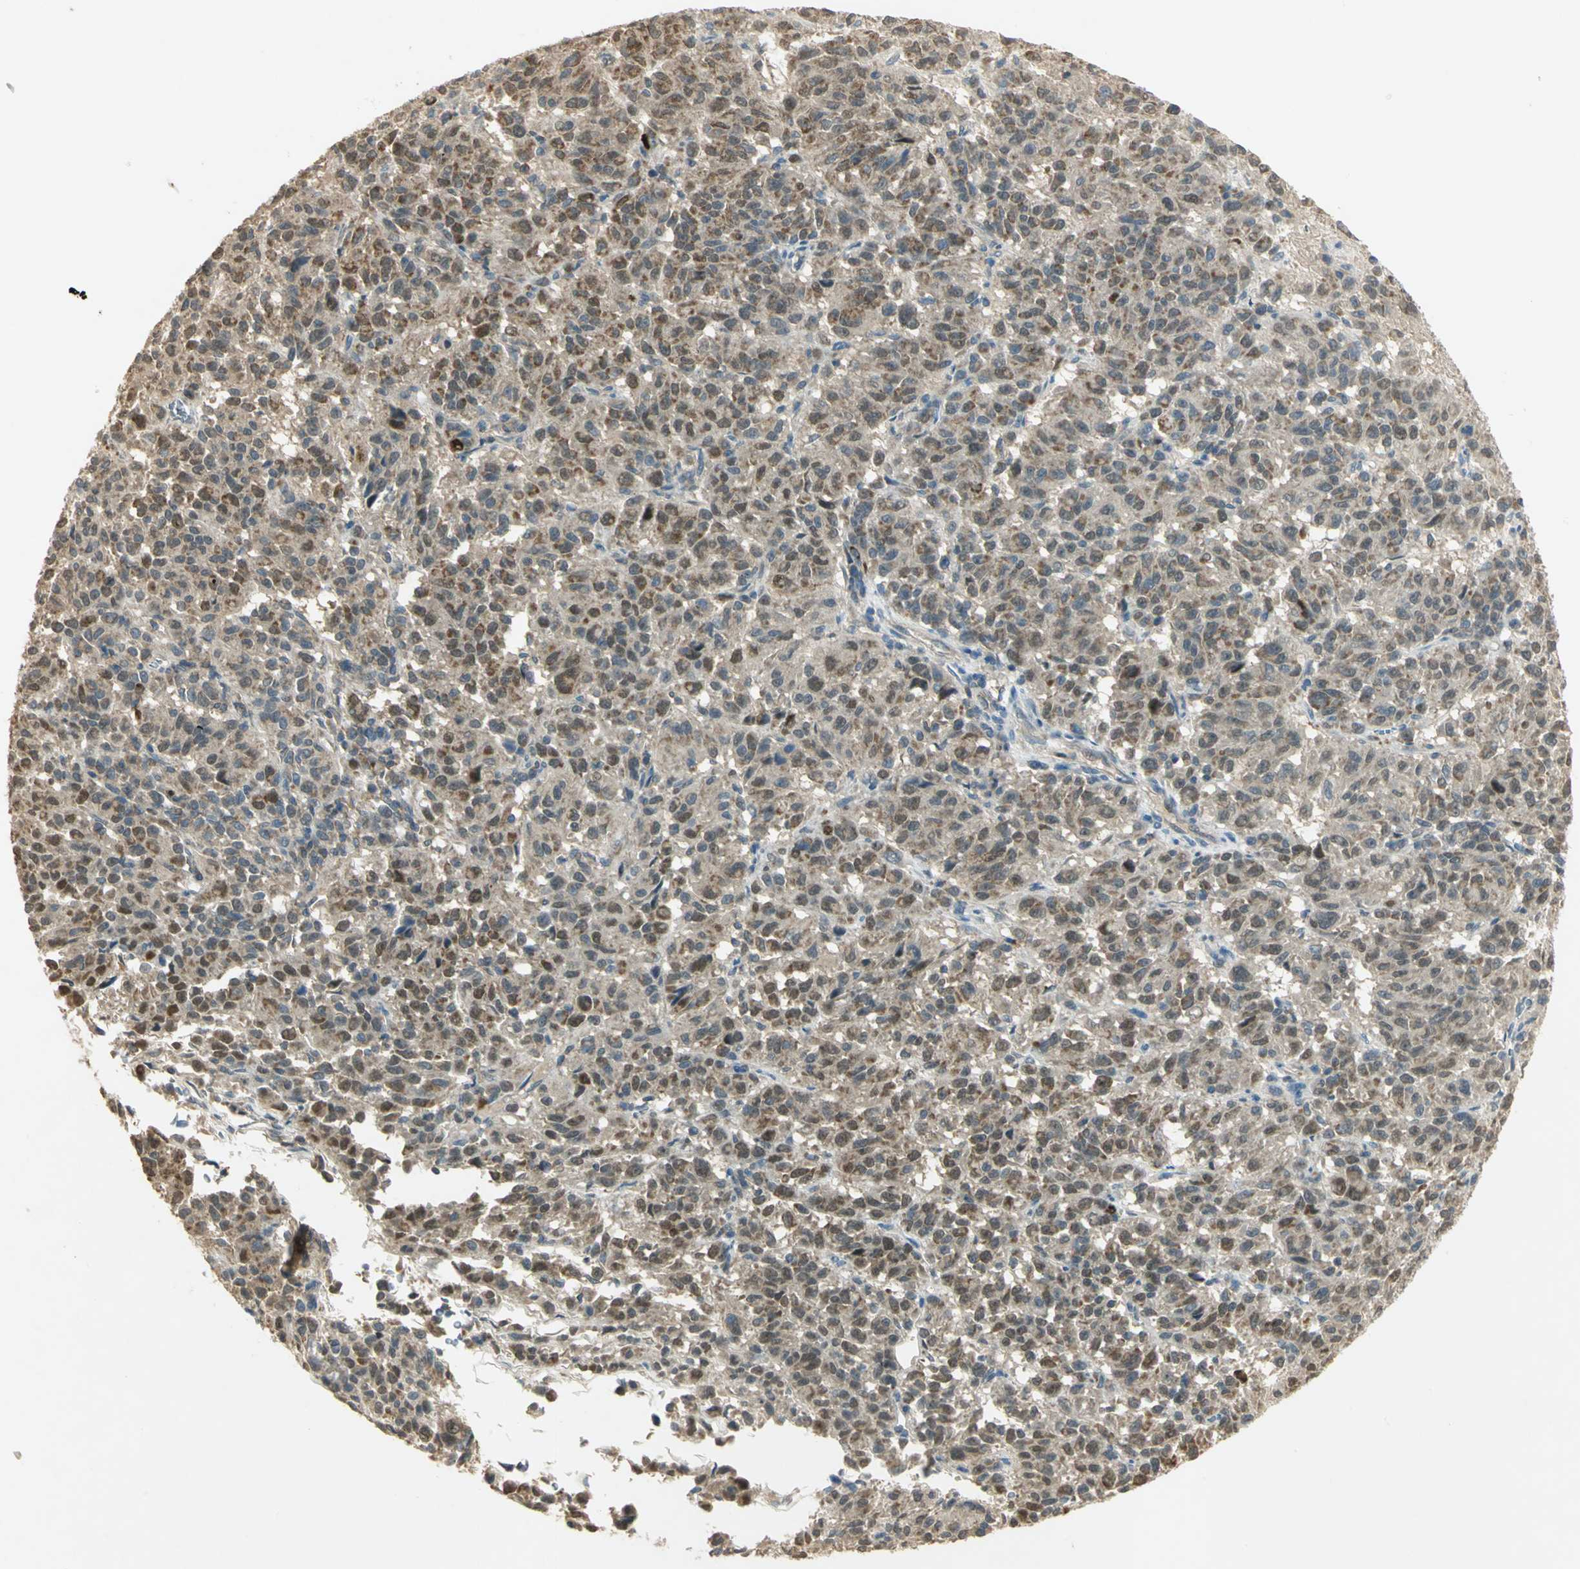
{"staining": {"intensity": "moderate", "quantity": "25%-75%", "location": "cytoplasmic/membranous,nuclear"}, "tissue": "melanoma", "cell_type": "Tumor cells", "image_type": "cancer", "snomed": [{"axis": "morphology", "description": "Malignant melanoma, Metastatic site"}, {"axis": "topography", "description": "Lung"}], "caption": "Malignant melanoma (metastatic site) stained for a protein shows moderate cytoplasmic/membranous and nuclear positivity in tumor cells.", "gene": "BIRC2", "patient": {"sex": "male", "age": 64}}